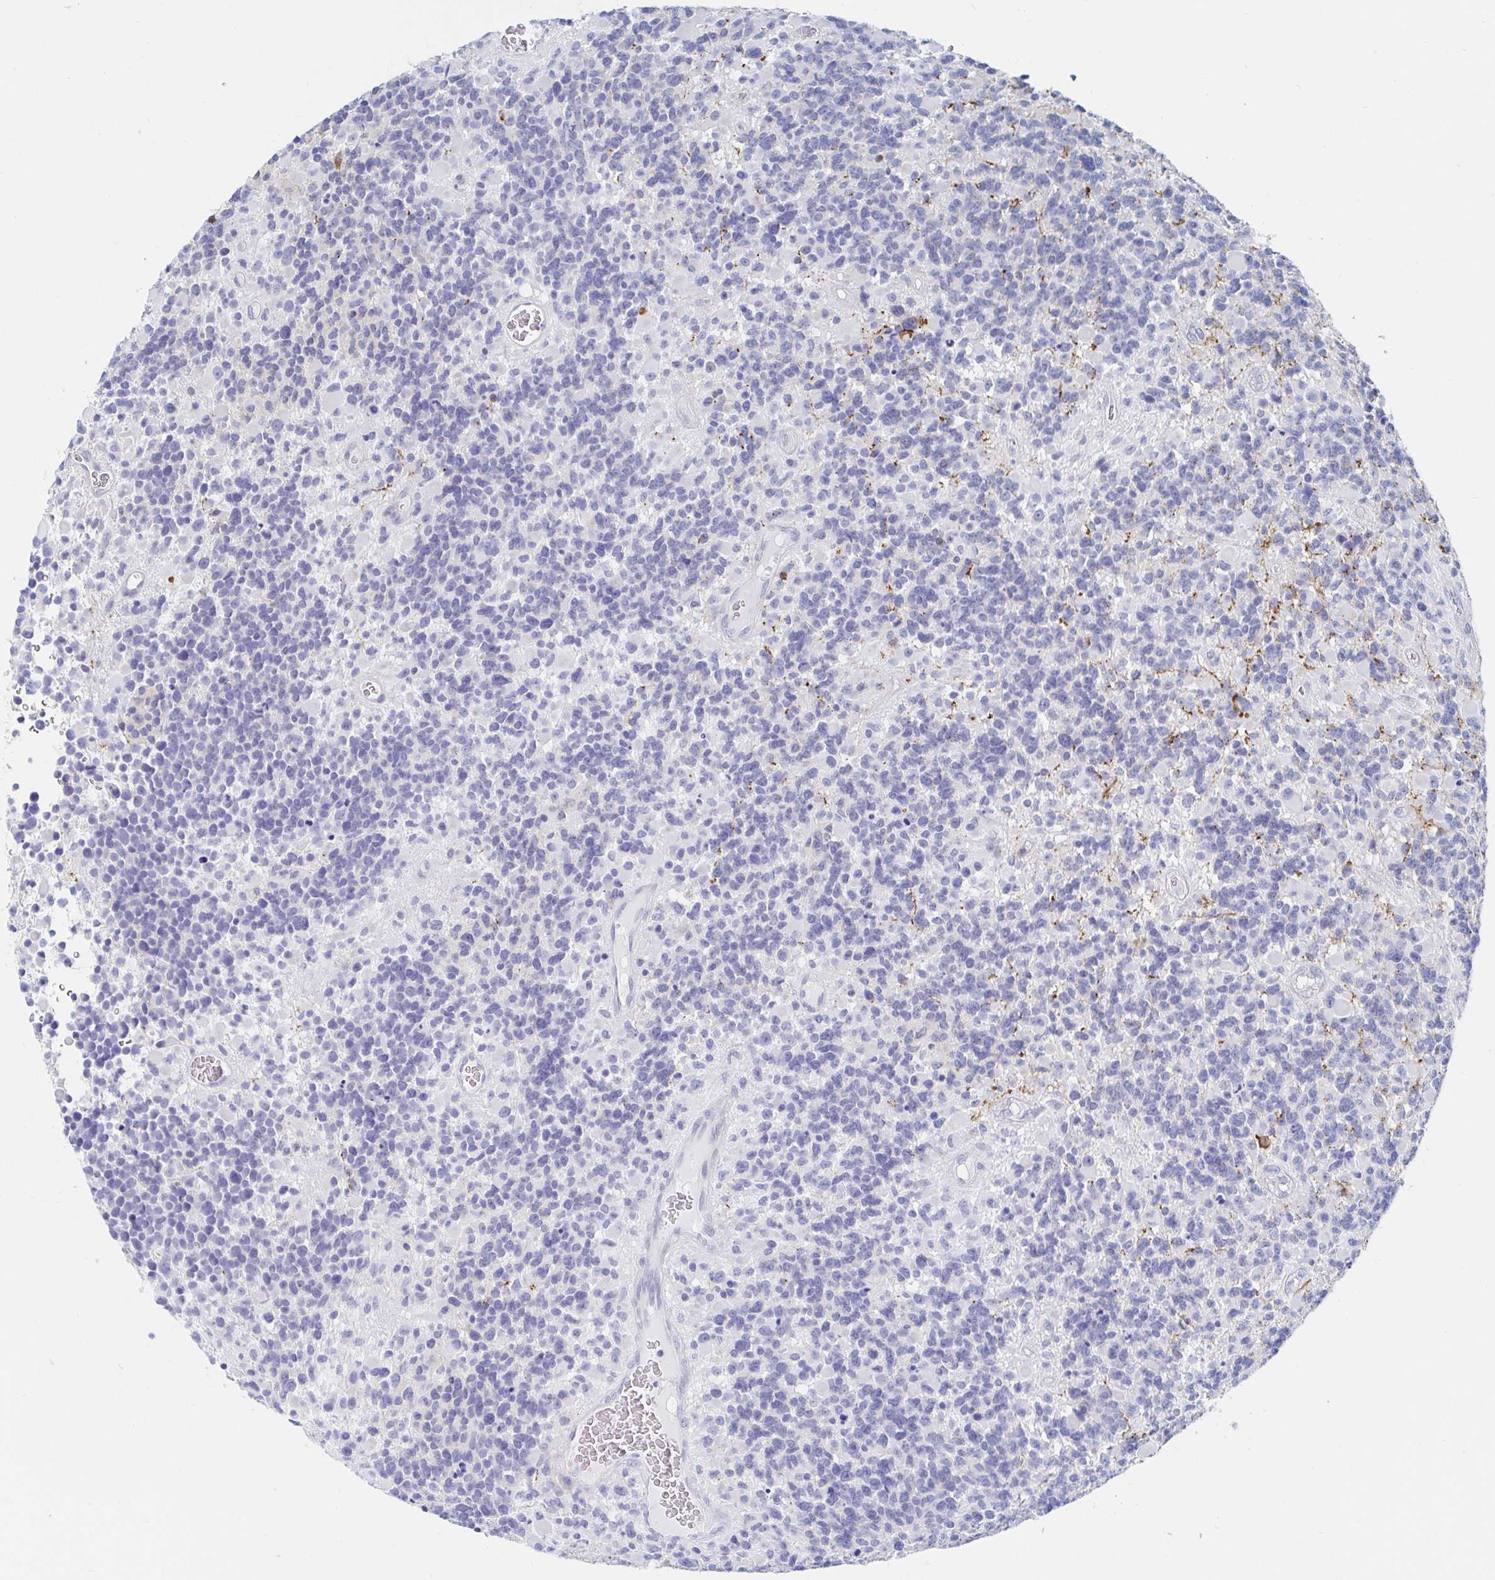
{"staining": {"intensity": "negative", "quantity": "none", "location": "none"}, "tissue": "glioma", "cell_type": "Tumor cells", "image_type": "cancer", "snomed": [{"axis": "morphology", "description": "Glioma, malignant, High grade"}, {"axis": "topography", "description": "Brain"}], "caption": "The immunohistochemistry histopathology image has no significant staining in tumor cells of glioma tissue.", "gene": "PACSIN1", "patient": {"sex": "female", "age": 40}}